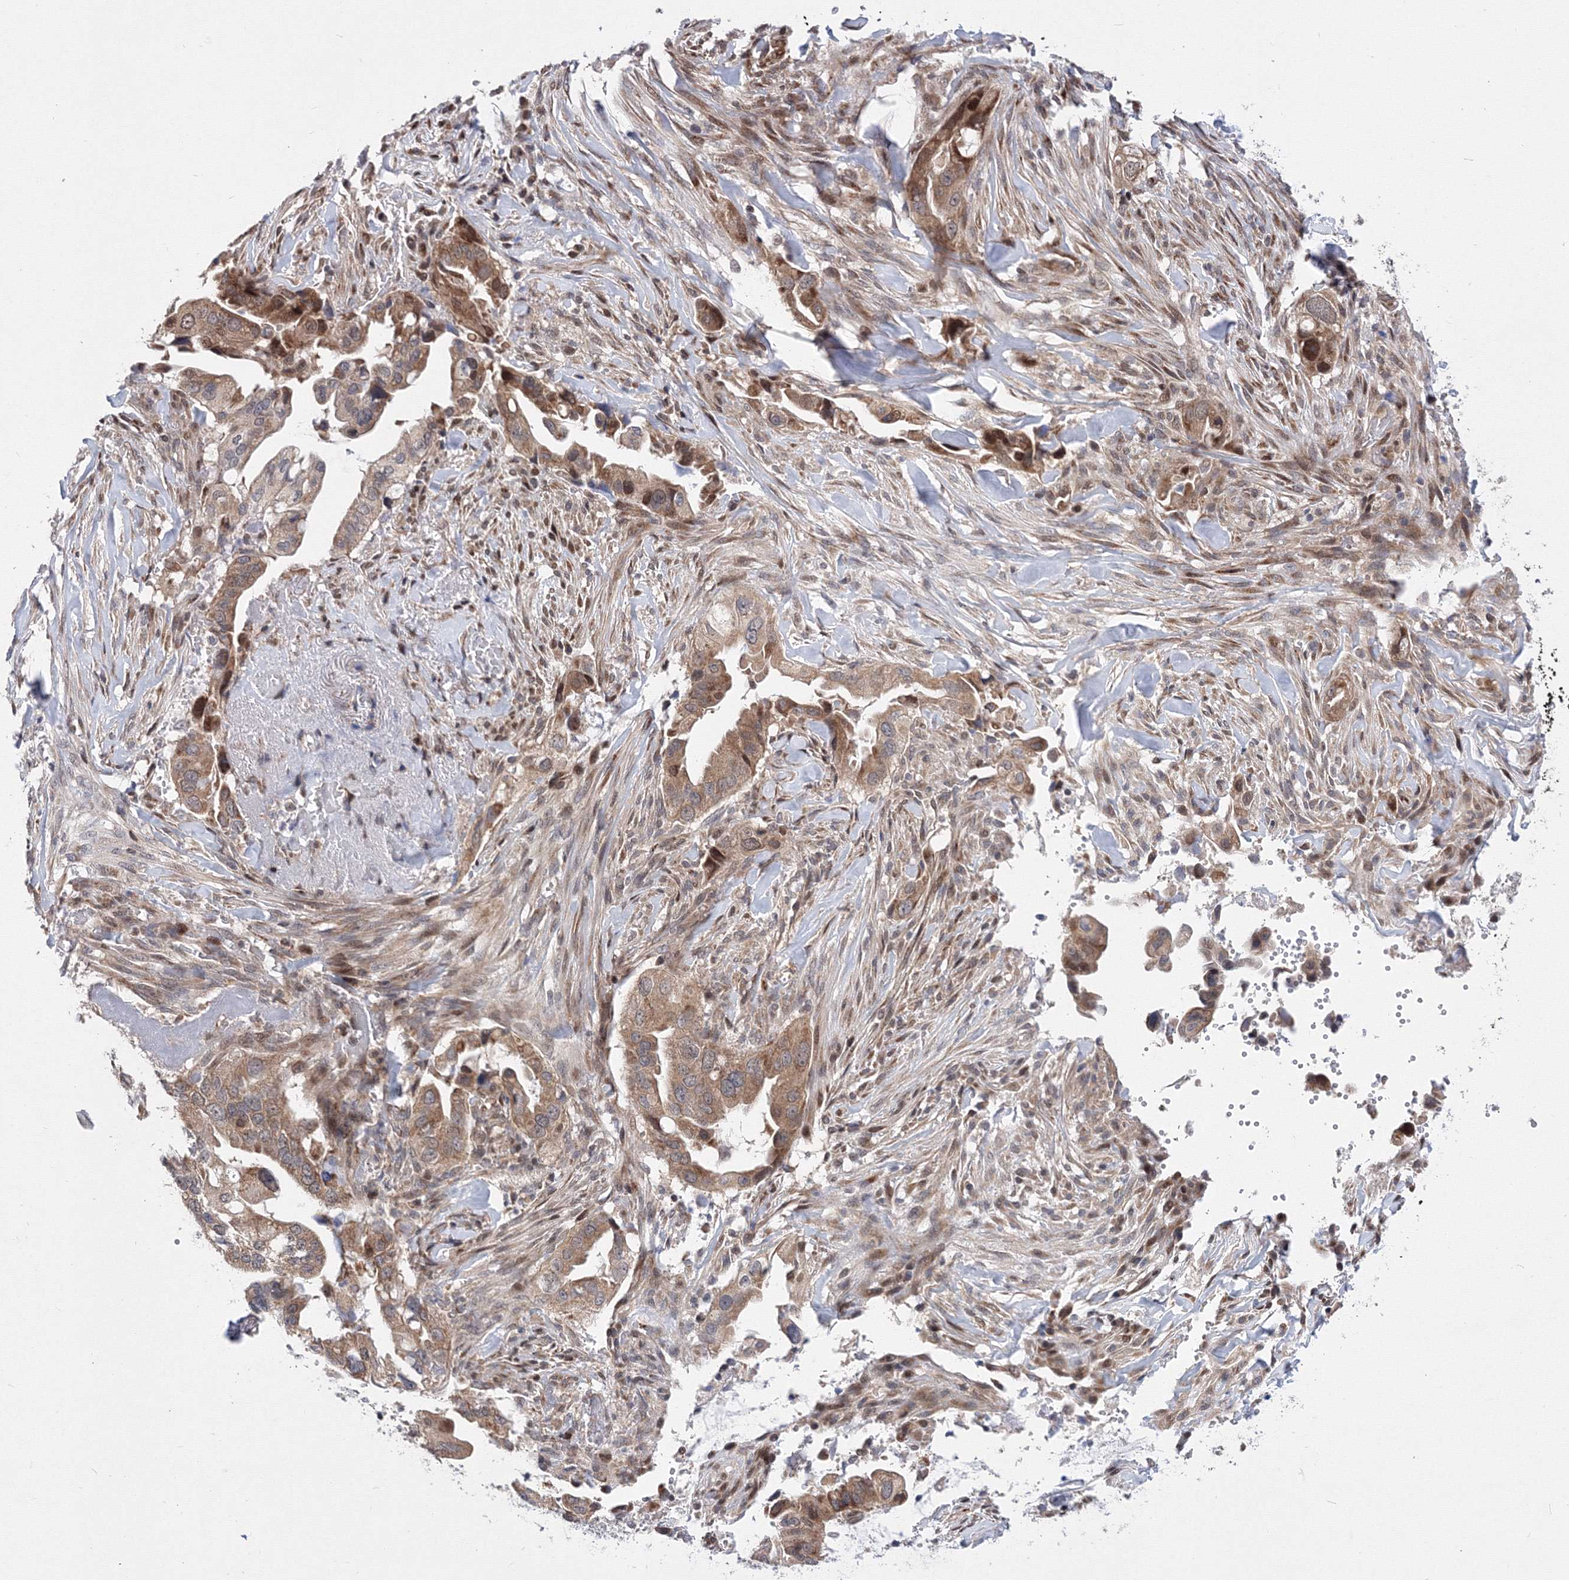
{"staining": {"intensity": "moderate", "quantity": ">75%", "location": "cytoplasmic/membranous,nuclear"}, "tissue": "pancreatic cancer", "cell_type": "Tumor cells", "image_type": "cancer", "snomed": [{"axis": "morphology", "description": "Inflammation, NOS"}, {"axis": "morphology", "description": "Adenocarcinoma, NOS"}, {"axis": "topography", "description": "Pancreas"}], "caption": "Brown immunohistochemical staining in pancreatic adenocarcinoma exhibits moderate cytoplasmic/membranous and nuclear expression in approximately >75% of tumor cells. The staining is performed using DAB brown chromogen to label protein expression. The nuclei are counter-stained blue using hematoxylin.", "gene": "GPN1", "patient": {"sex": "female", "age": 56}}